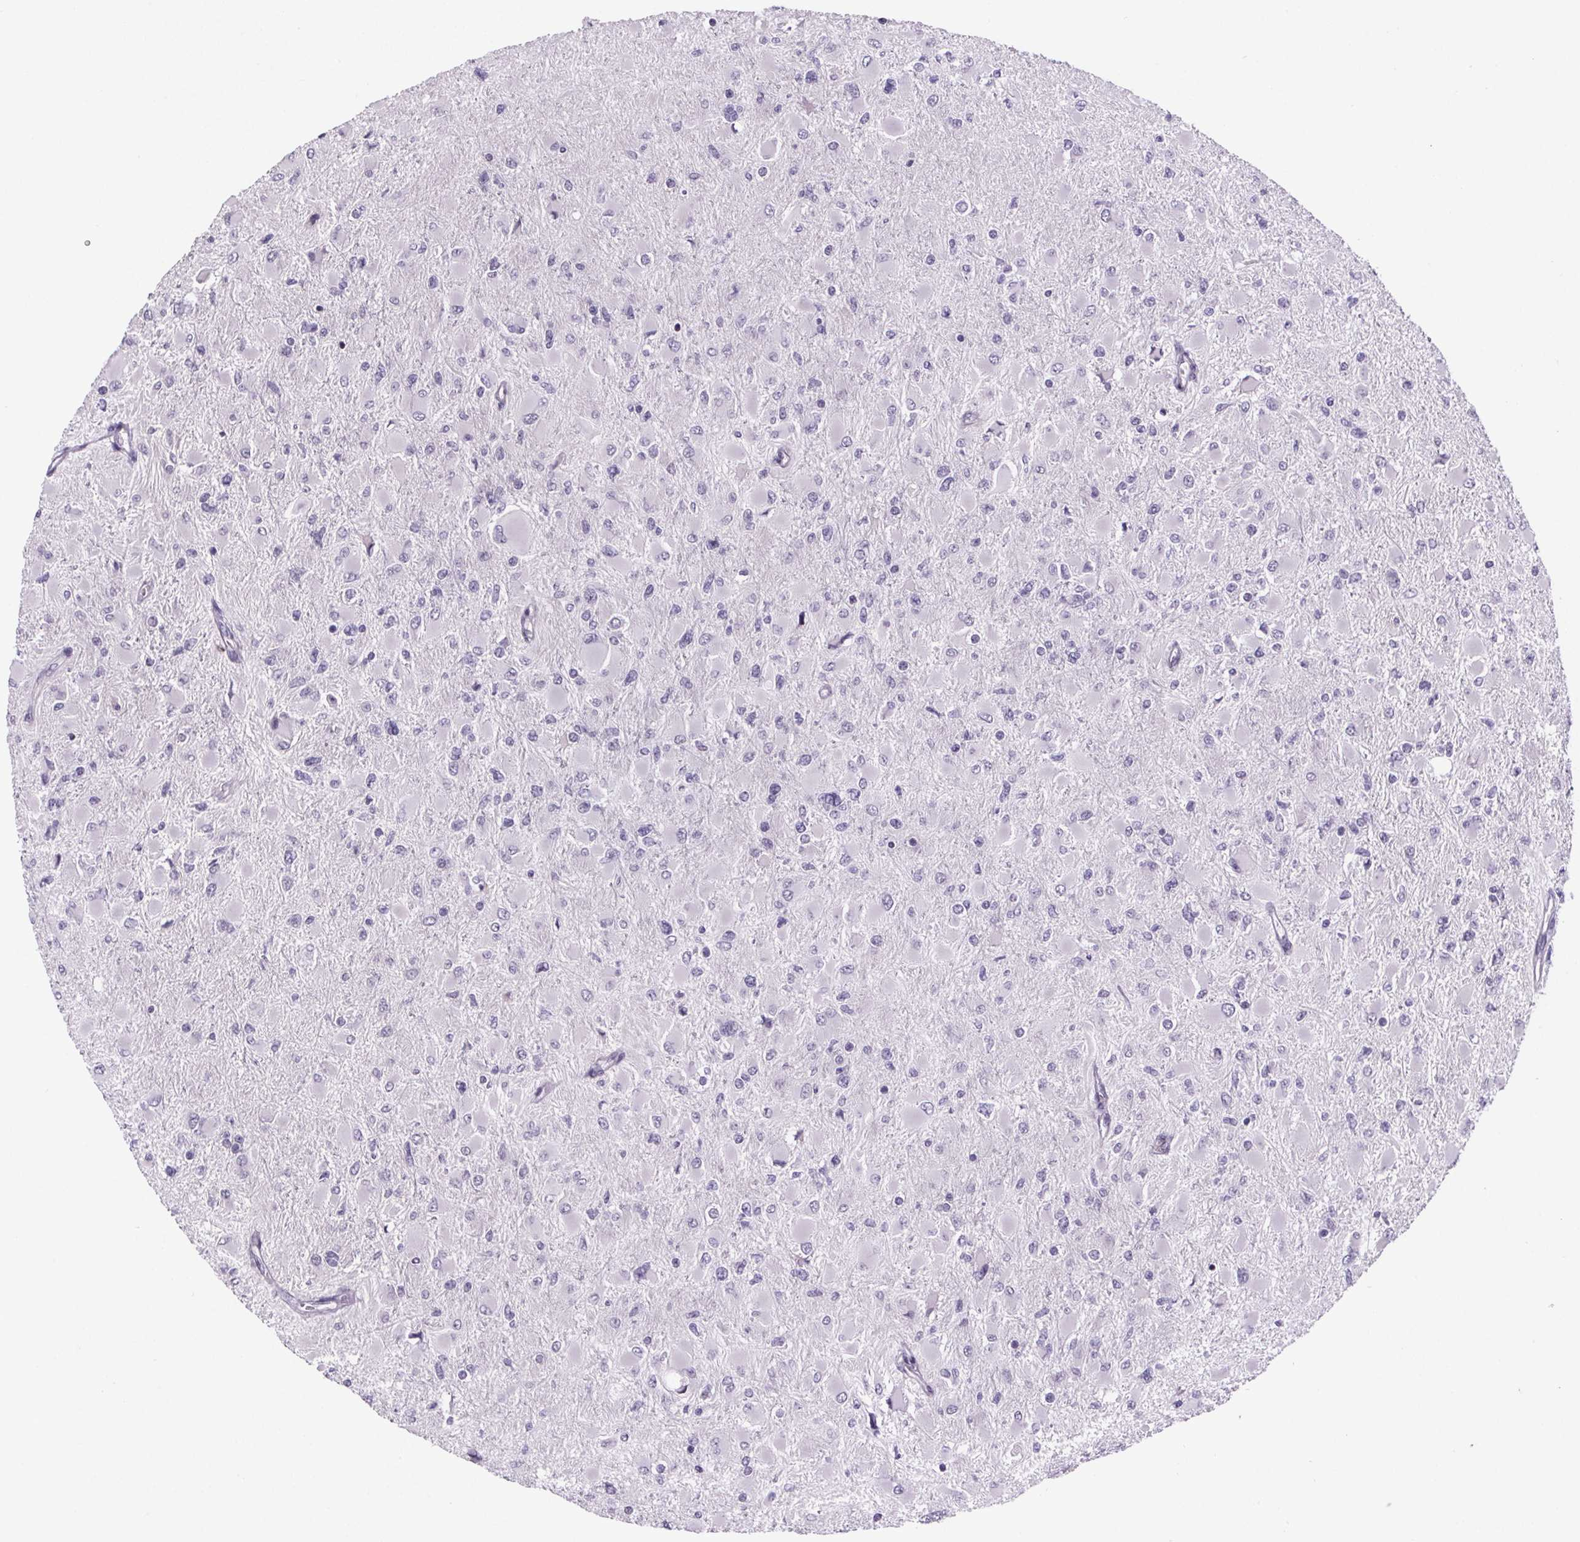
{"staining": {"intensity": "negative", "quantity": "none", "location": "none"}, "tissue": "glioma", "cell_type": "Tumor cells", "image_type": "cancer", "snomed": [{"axis": "morphology", "description": "Glioma, malignant, High grade"}, {"axis": "topography", "description": "Cerebral cortex"}], "caption": "Immunohistochemistry photomicrograph of neoplastic tissue: human malignant high-grade glioma stained with DAB (3,3'-diaminobenzidine) displays no significant protein expression in tumor cells.", "gene": "TTC12", "patient": {"sex": "female", "age": 36}}